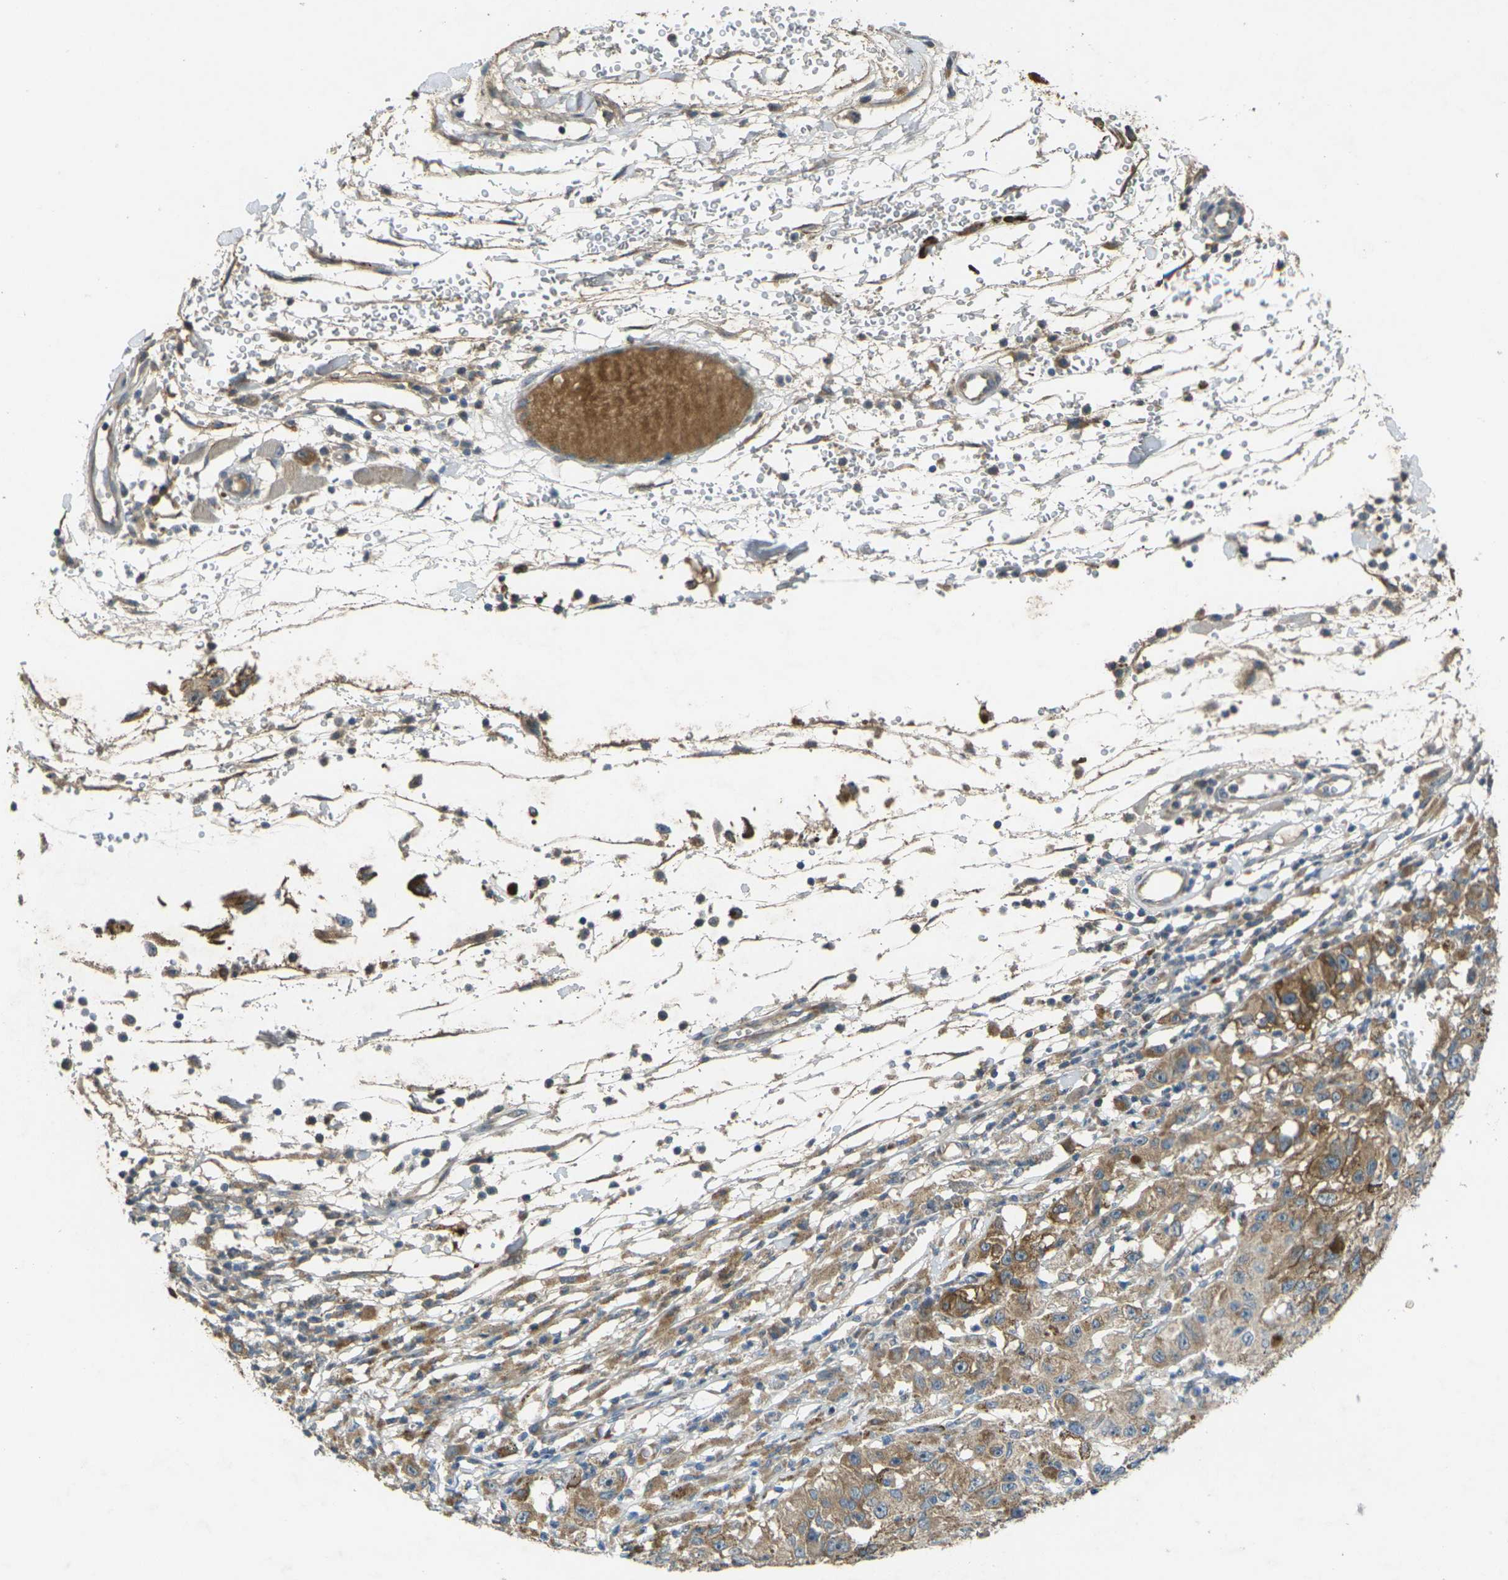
{"staining": {"intensity": "moderate", "quantity": ">75%", "location": "cytoplasmic/membranous"}, "tissue": "melanoma", "cell_type": "Tumor cells", "image_type": "cancer", "snomed": [{"axis": "morphology", "description": "Malignant melanoma in situ"}, {"axis": "morphology", "description": "Malignant melanoma, NOS"}, {"axis": "topography", "description": "Skin"}], "caption": "Immunohistochemistry histopathology image of melanoma stained for a protein (brown), which displays medium levels of moderate cytoplasmic/membranous expression in approximately >75% of tumor cells.", "gene": "GNA12", "patient": {"sex": "female", "age": 88}}